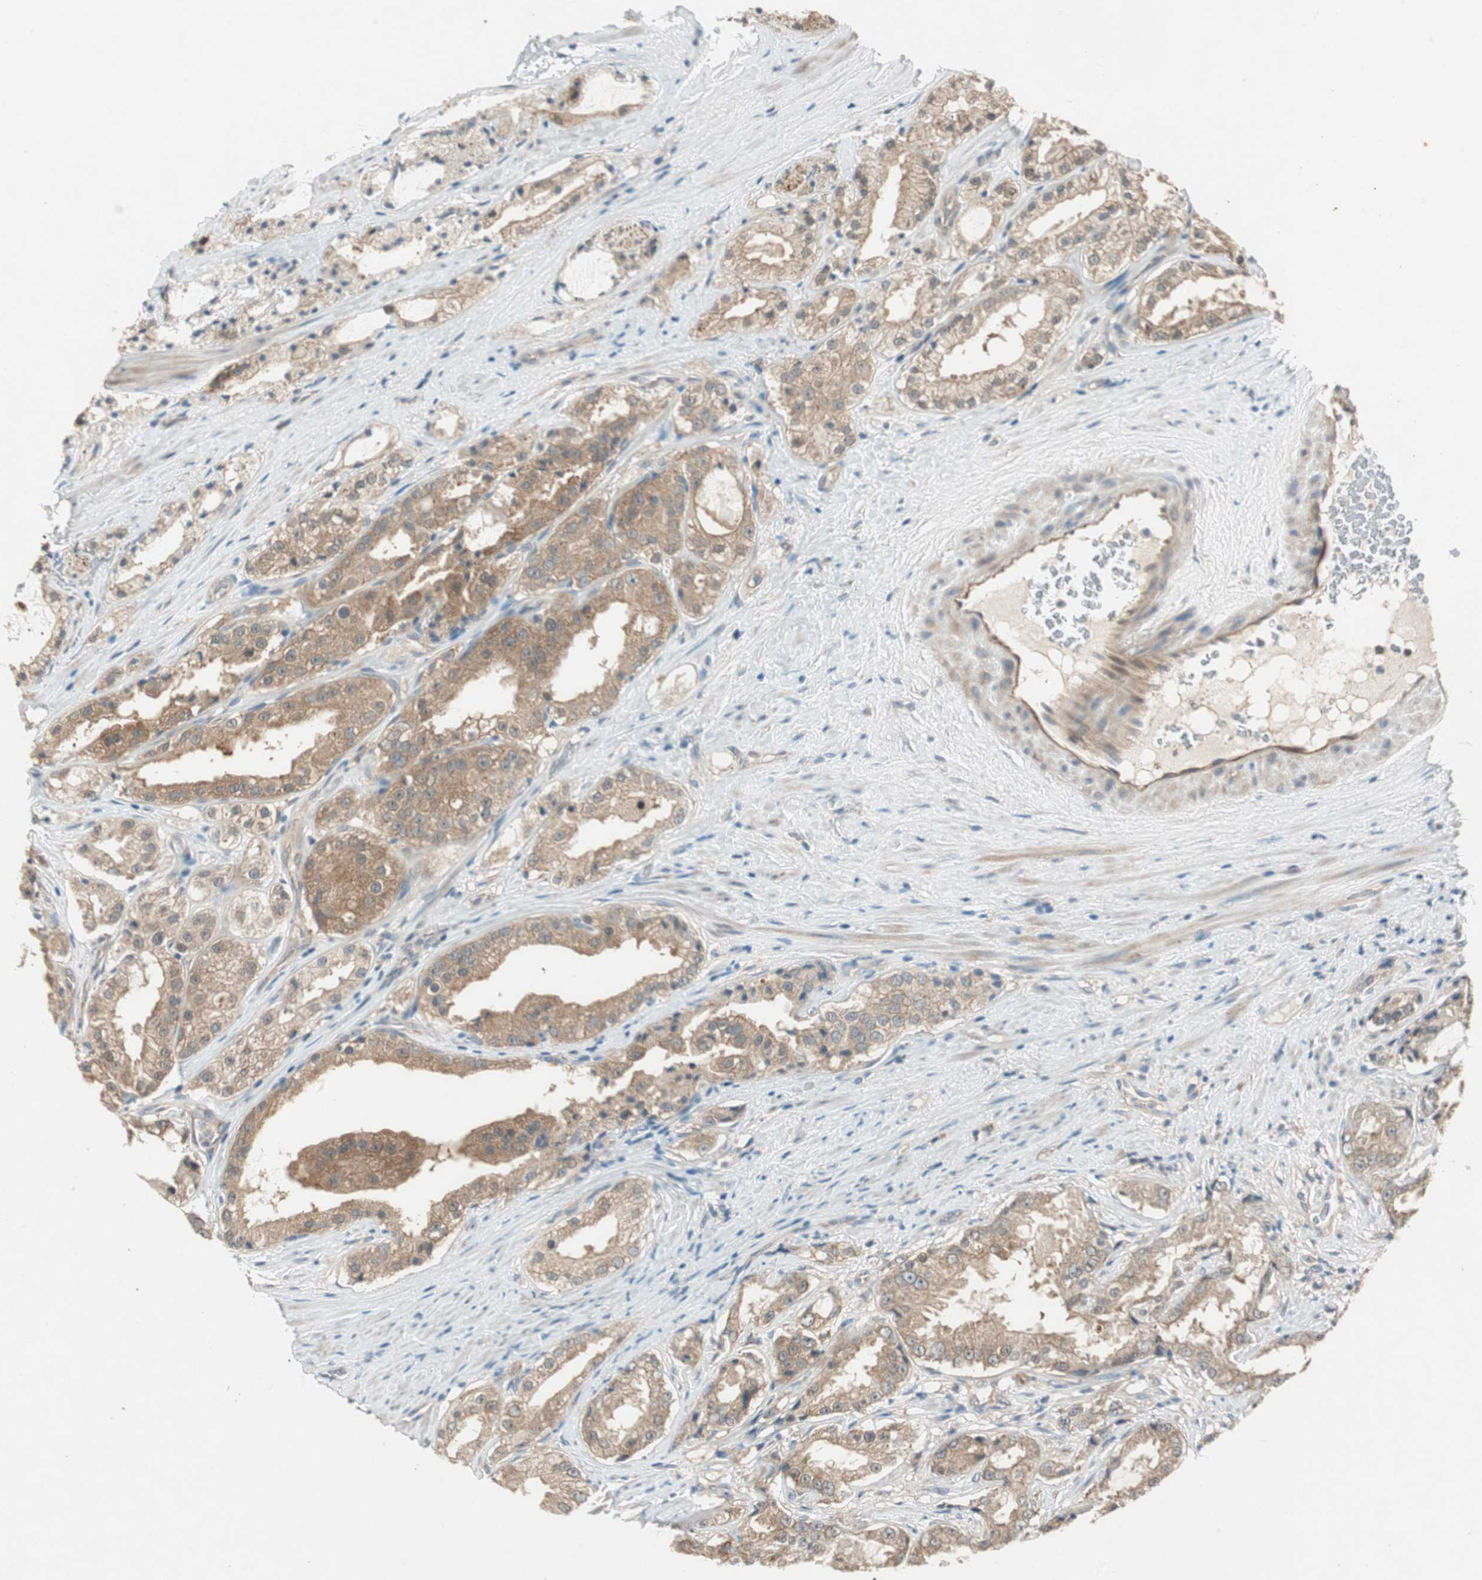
{"staining": {"intensity": "moderate", "quantity": ">75%", "location": "cytoplasmic/membranous"}, "tissue": "prostate cancer", "cell_type": "Tumor cells", "image_type": "cancer", "snomed": [{"axis": "morphology", "description": "Adenocarcinoma, High grade"}, {"axis": "topography", "description": "Prostate"}], "caption": "Protein staining of high-grade adenocarcinoma (prostate) tissue exhibits moderate cytoplasmic/membranous expression in approximately >75% of tumor cells.", "gene": "NCLN", "patient": {"sex": "male", "age": 73}}